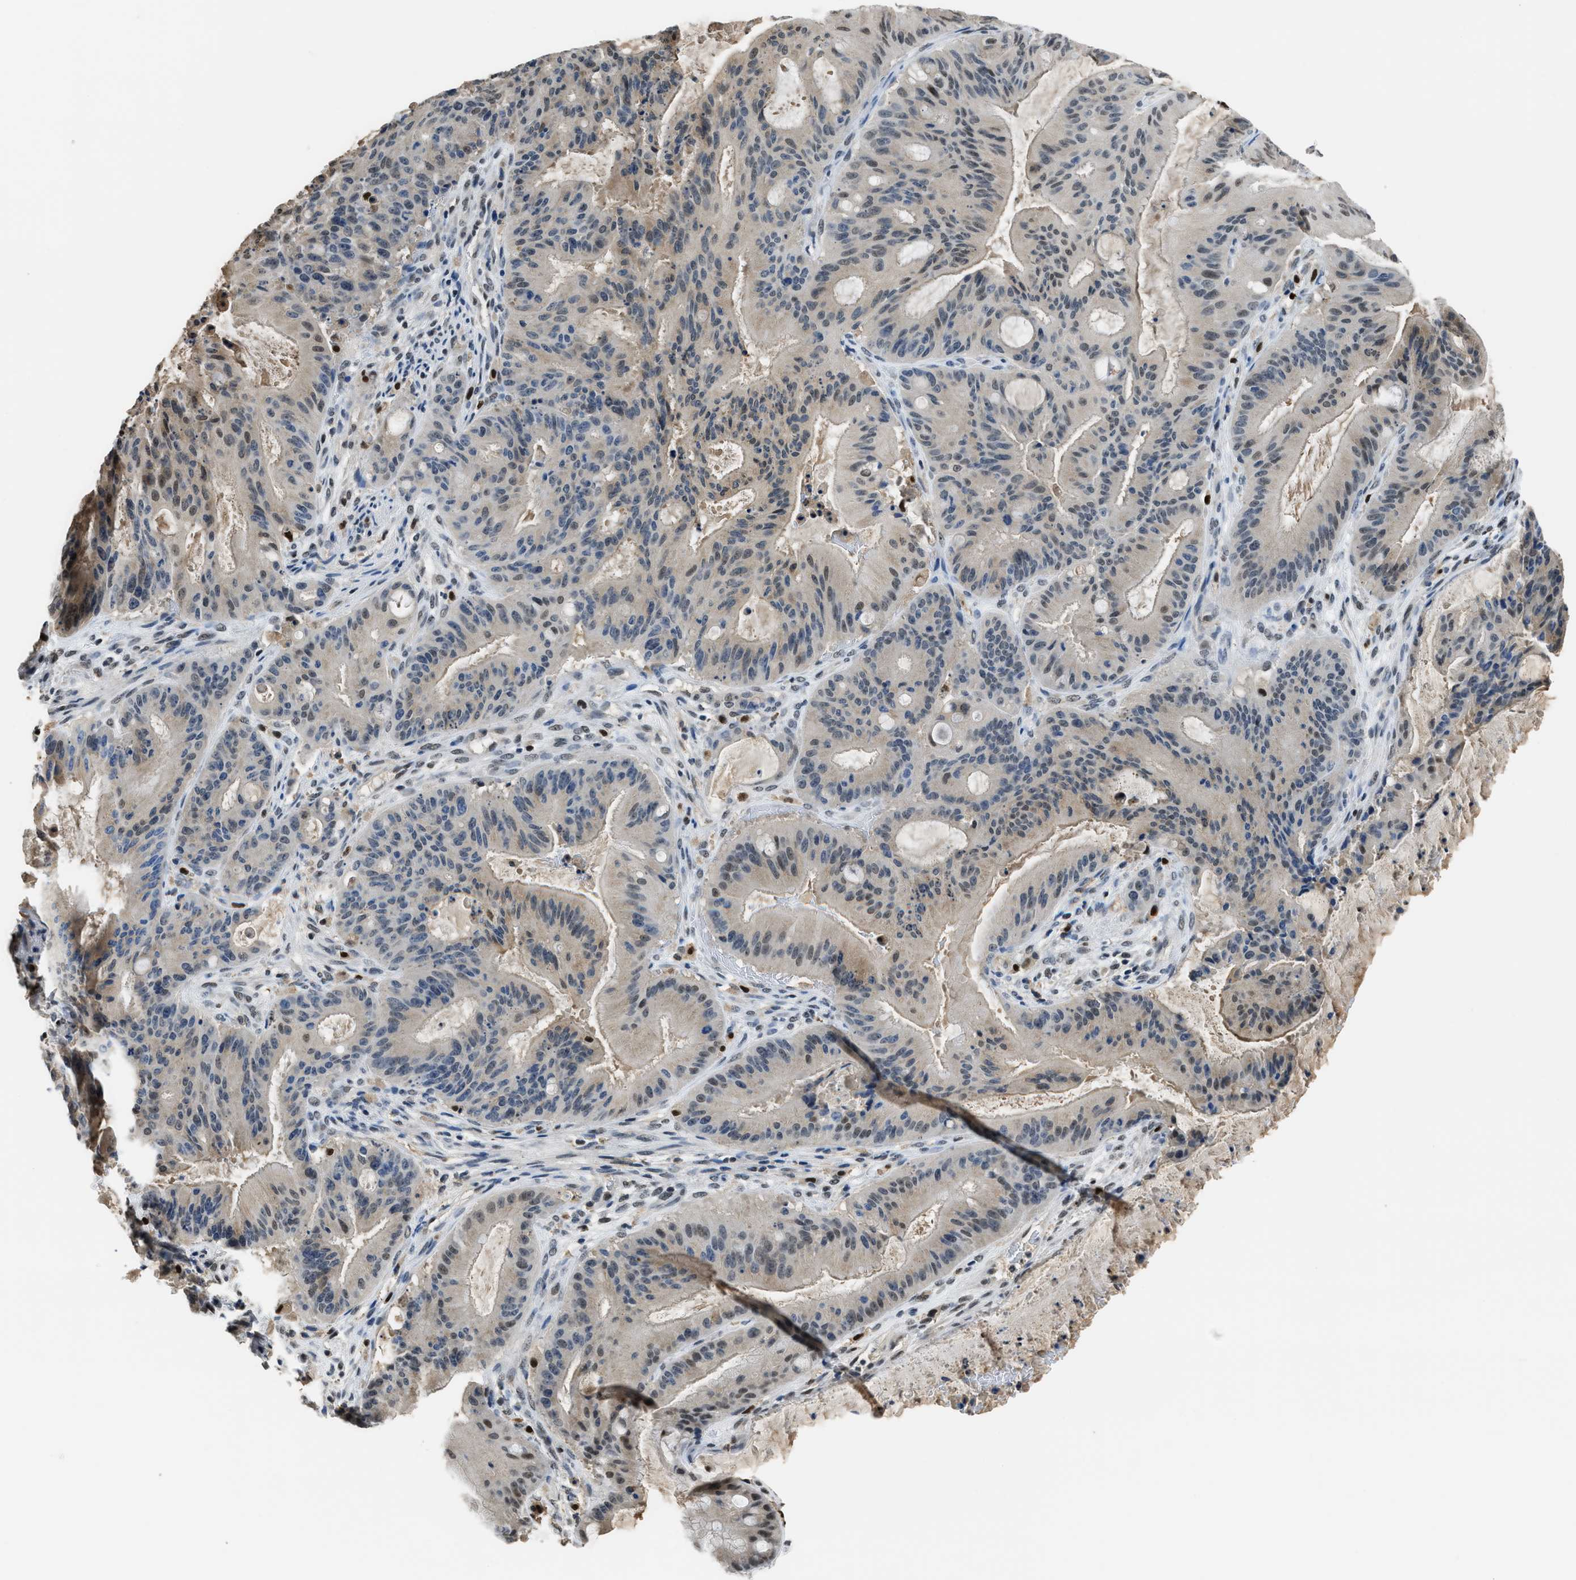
{"staining": {"intensity": "weak", "quantity": "<25%", "location": "nuclear"}, "tissue": "liver cancer", "cell_type": "Tumor cells", "image_type": "cancer", "snomed": [{"axis": "morphology", "description": "Cholangiocarcinoma"}, {"axis": "topography", "description": "Liver"}], "caption": "Liver cholangiocarcinoma was stained to show a protein in brown. There is no significant staining in tumor cells.", "gene": "ALX1", "patient": {"sex": "female", "age": 73}}